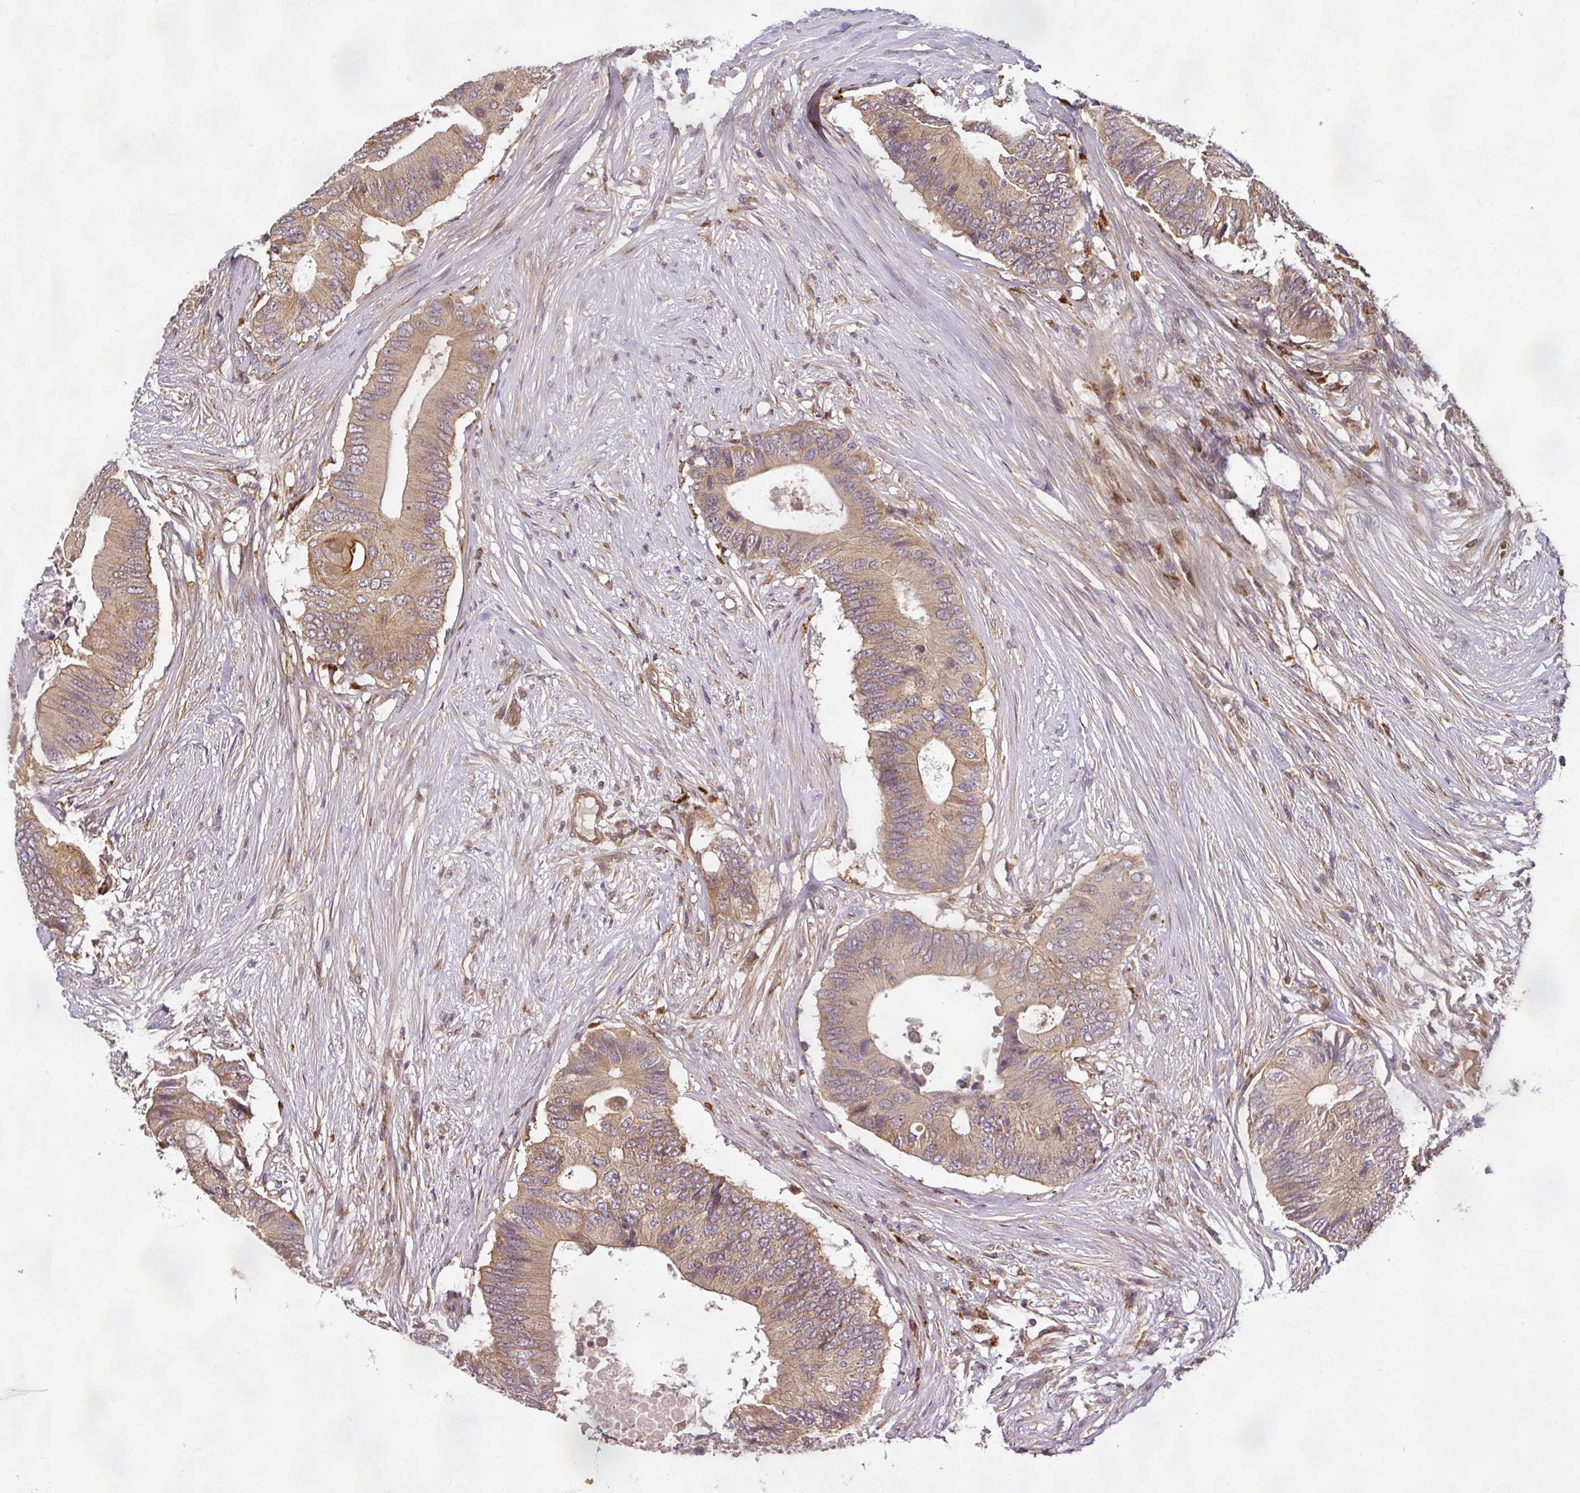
{"staining": {"intensity": "moderate", "quantity": ">75%", "location": "cytoplasmic/membranous"}, "tissue": "colorectal cancer", "cell_type": "Tumor cells", "image_type": "cancer", "snomed": [{"axis": "morphology", "description": "Adenocarcinoma, NOS"}, {"axis": "topography", "description": "Colon"}], "caption": "Protein staining reveals moderate cytoplasmic/membranous expression in approximately >75% of tumor cells in colorectal cancer (adenocarcinoma).", "gene": "DIMT1", "patient": {"sex": "male", "age": 71}}